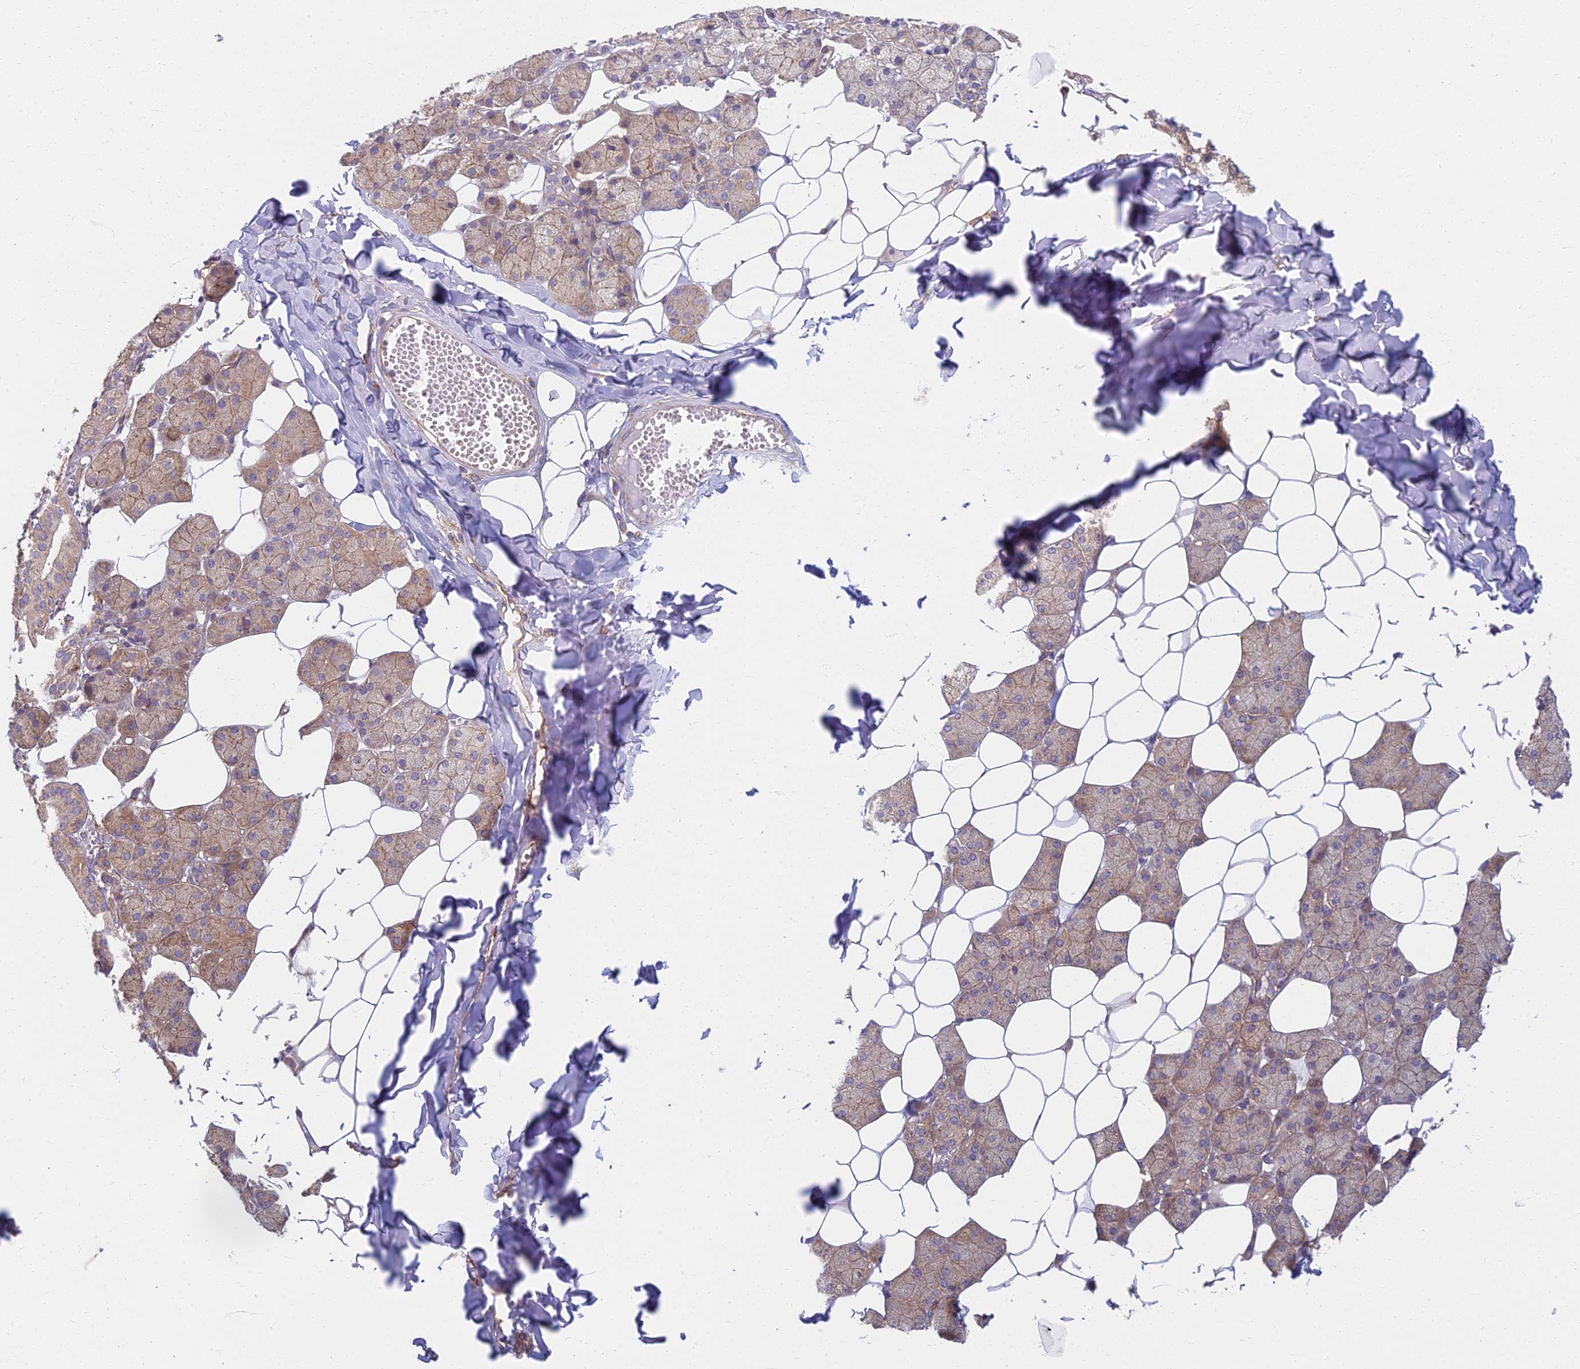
{"staining": {"intensity": "moderate", "quantity": ">75%", "location": "cytoplasmic/membranous"}, "tissue": "salivary gland", "cell_type": "Glandular cells", "image_type": "normal", "snomed": [{"axis": "morphology", "description": "Normal tissue, NOS"}, {"axis": "topography", "description": "Salivary gland"}], "caption": "Unremarkable salivary gland exhibits moderate cytoplasmic/membranous positivity in approximately >75% of glandular cells The staining was performed using DAB (3,3'-diaminobenzidine) to visualize the protein expression in brown, while the nuclei were stained in blue with hematoxylin (Magnification: 20x)..", "gene": "RBSN", "patient": {"sex": "female", "age": 33}}